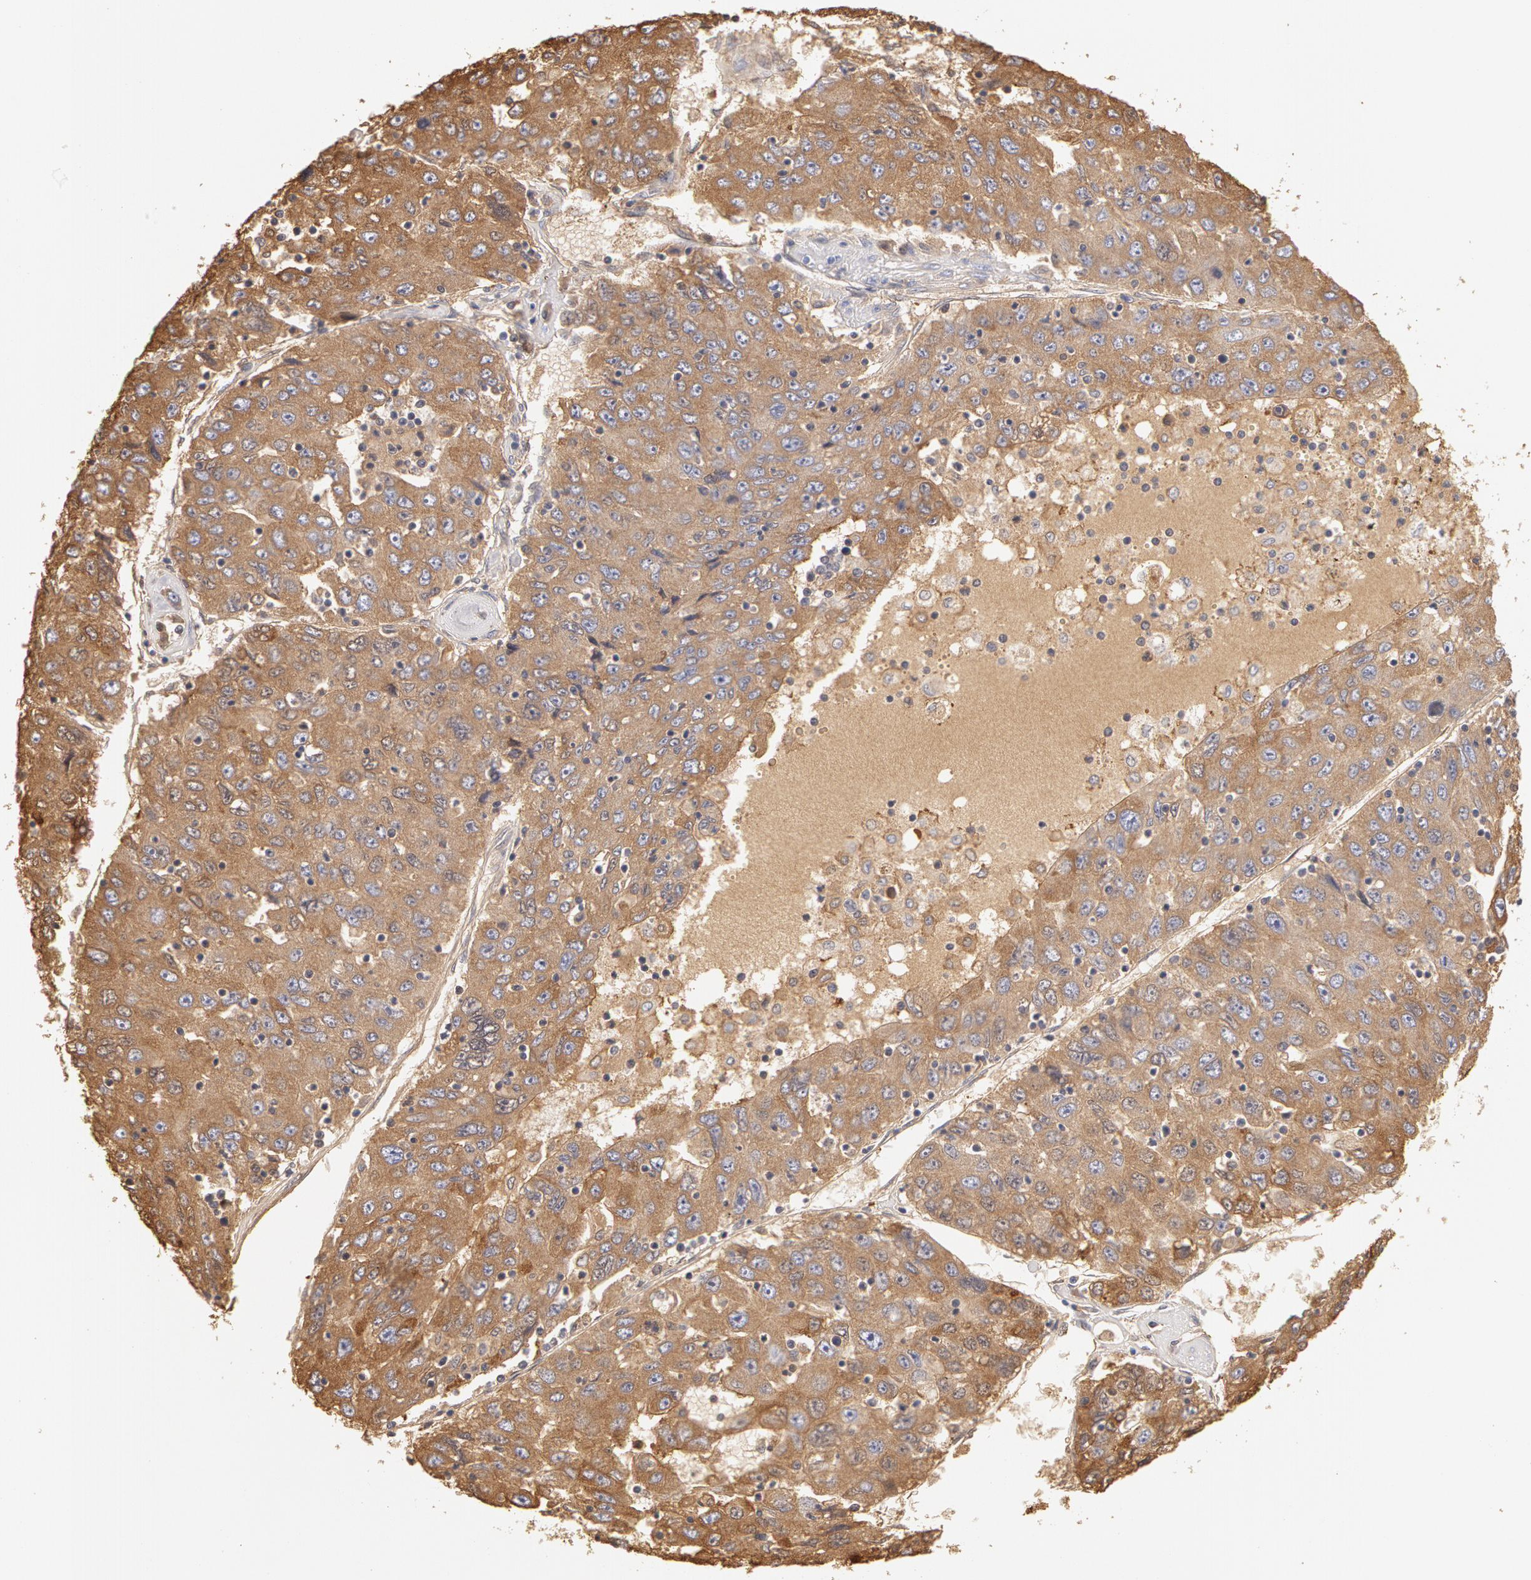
{"staining": {"intensity": "moderate", "quantity": ">75%", "location": "cytoplasmic/membranous"}, "tissue": "liver cancer", "cell_type": "Tumor cells", "image_type": "cancer", "snomed": [{"axis": "morphology", "description": "Carcinoma, Hepatocellular, NOS"}, {"axis": "topography", "description": "Liver"}], "caption": "Human liver cancer (hepatocellular carcinoma) stained for a protein (brown) shows moderate cytoplasmic/membranous positive staining in approximately >75% of tumor cells.", "gene": "TF", "patient": {"sex": "male", "age": 49}}